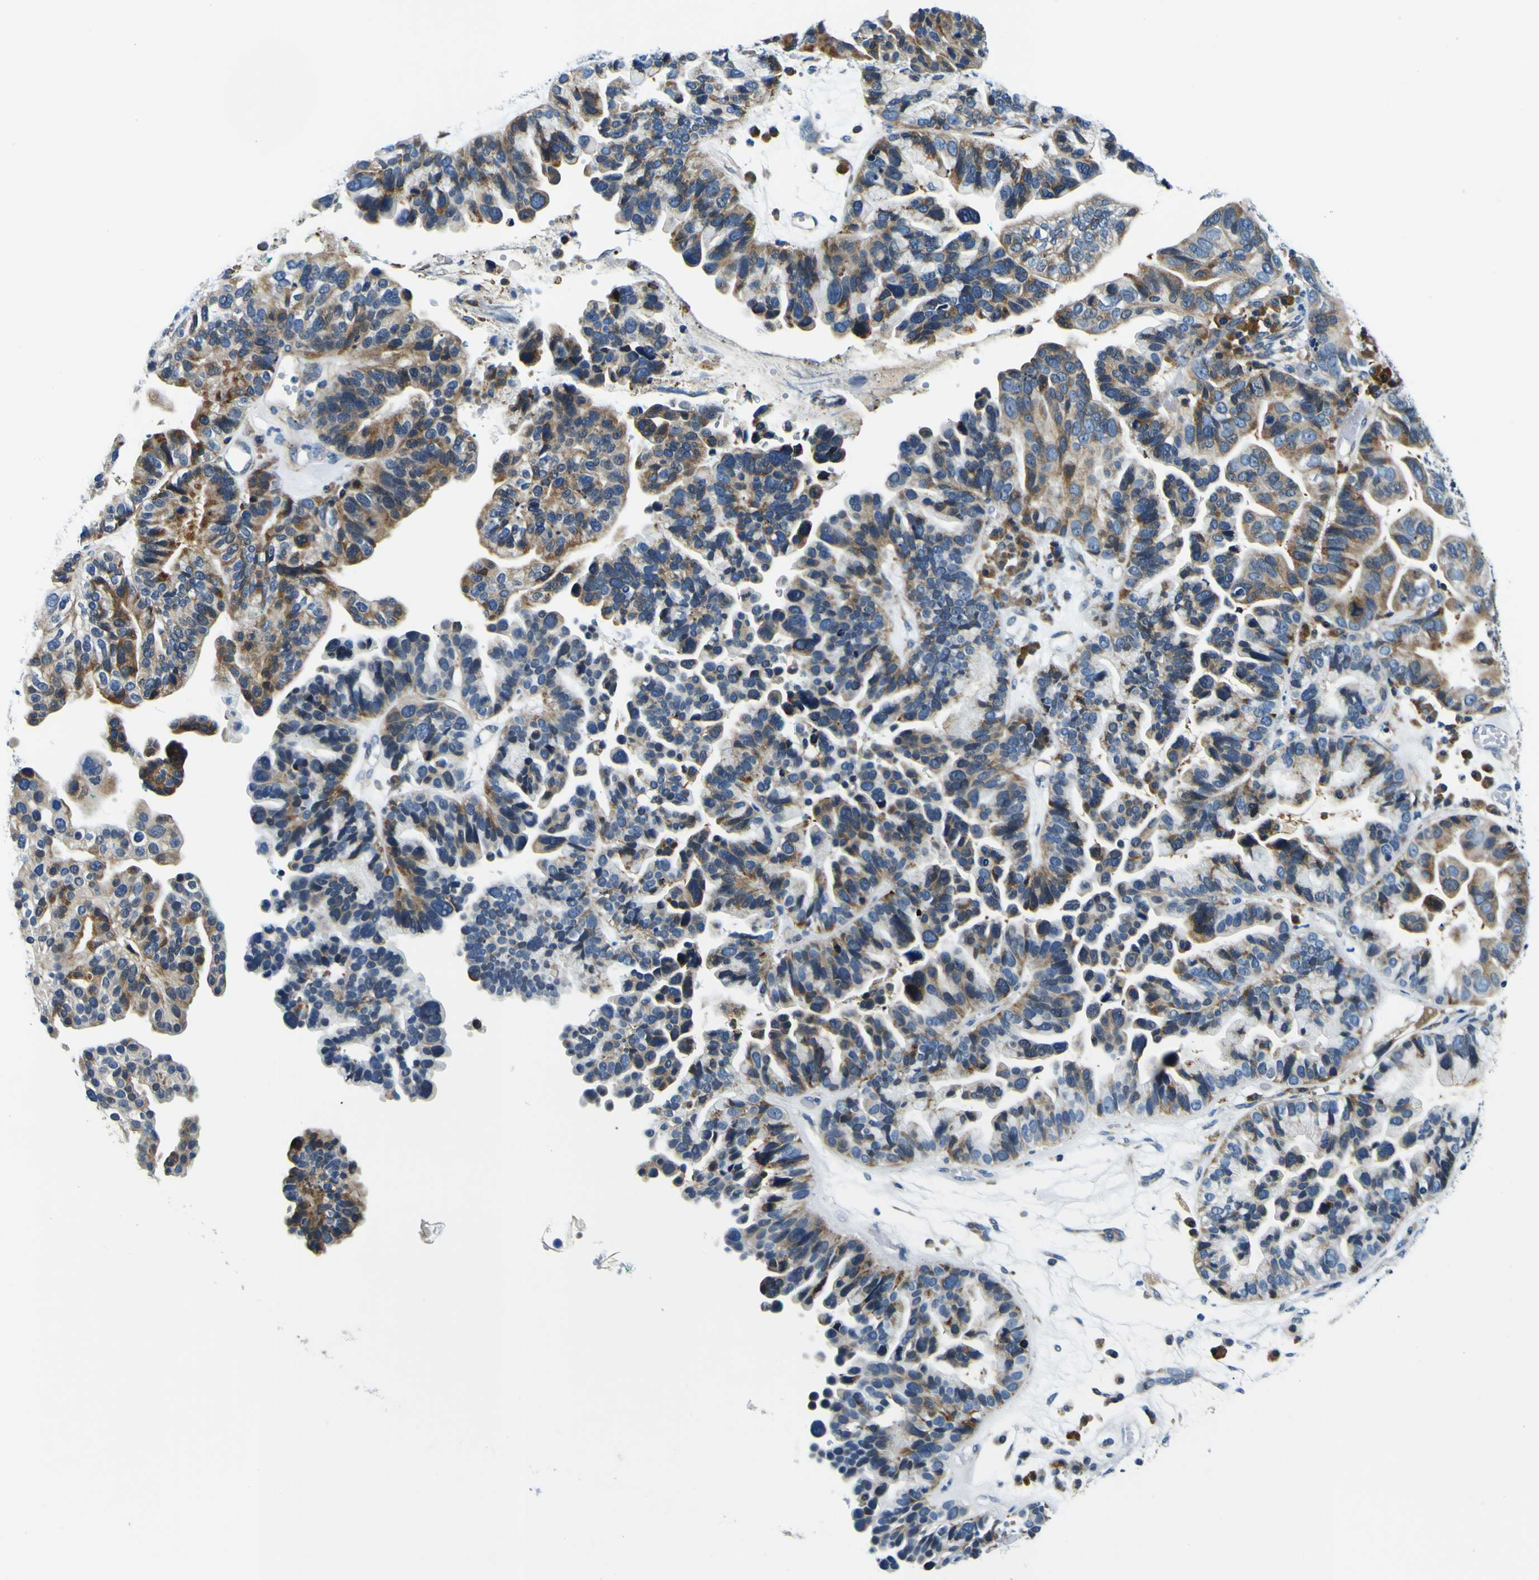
{"staining": {"intensity": "moderate", "quantity": ">75%", "location": "cytoplasmic/membranous"}, "tissue": "ovarian cancer", "cell_type": "Tumor cells", "image_type": "cancer", "snomed": [{"axis": "morphology", "description": "Cystadenocarcinoma, serous, NOS"}, {"axis": "topography", "description": "Ovary"}], "caption": "Protein staining shows moderate cytoplasmic/membranous expression in about >75% of tumor cells in ovarian serous cystadenocarcinoma.", "gene": "NLRP3", "patient": {"sex": "female", "age": 56}}